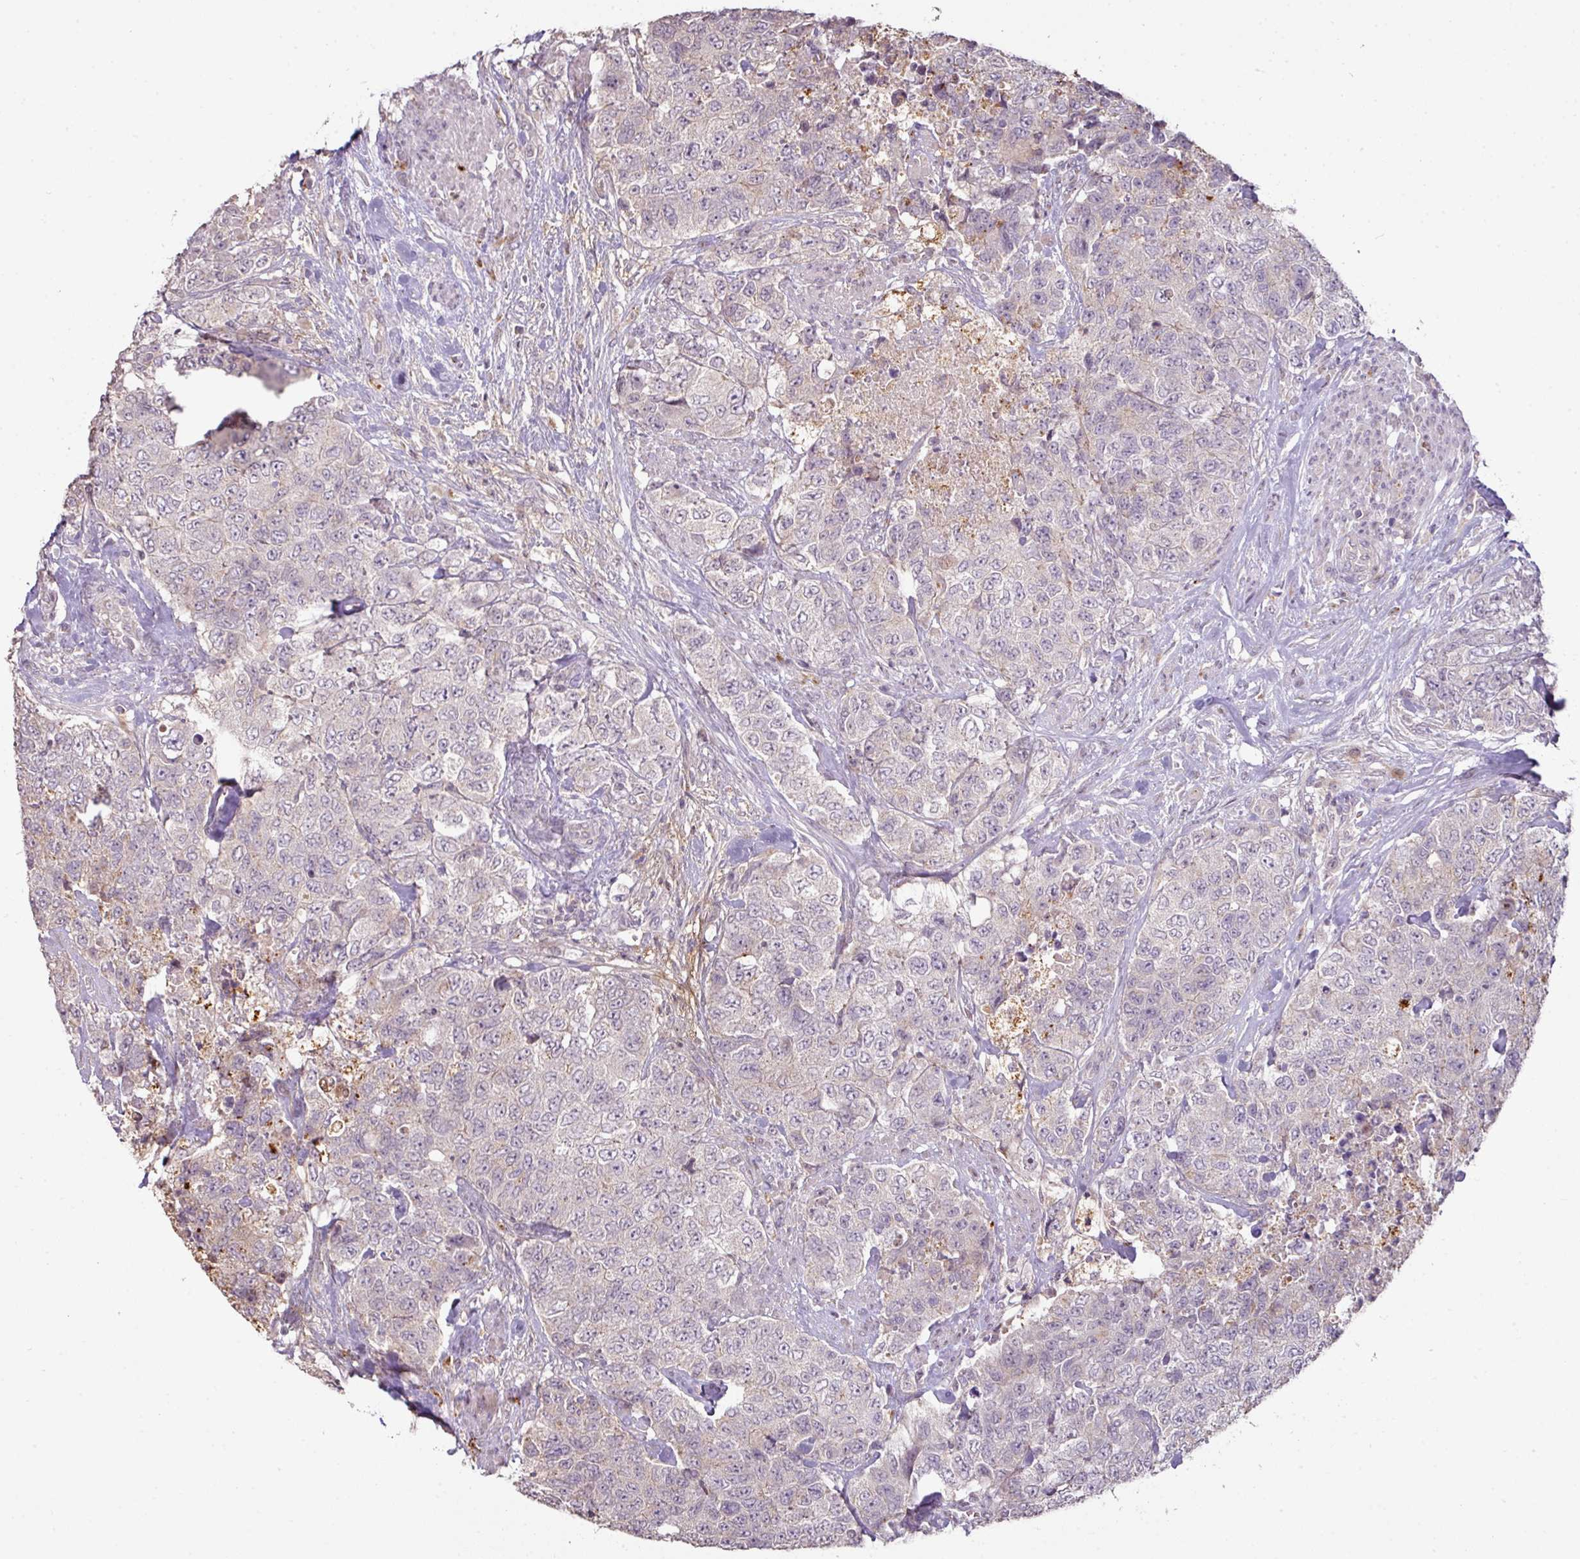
{"staining": {"intensity": "negative", "quantity": "none", "location": "none"}, "tissue": "urothelial cancer", "cell_type": "Tumor cells", "image_type": "cancer", "snomed": [{"axis": "morphology", "description": "Urothelial carcinoma, High grade"}, {"axis": "topography", "description": "Urinary bladder"}], "caption": "Urothelial carcinoma (high-grade) was stained to show a protein in brown. There is no significant staining in tumor cells.", "gene": "CXCR5", "patient": {"sex": "female", "age": 78}}